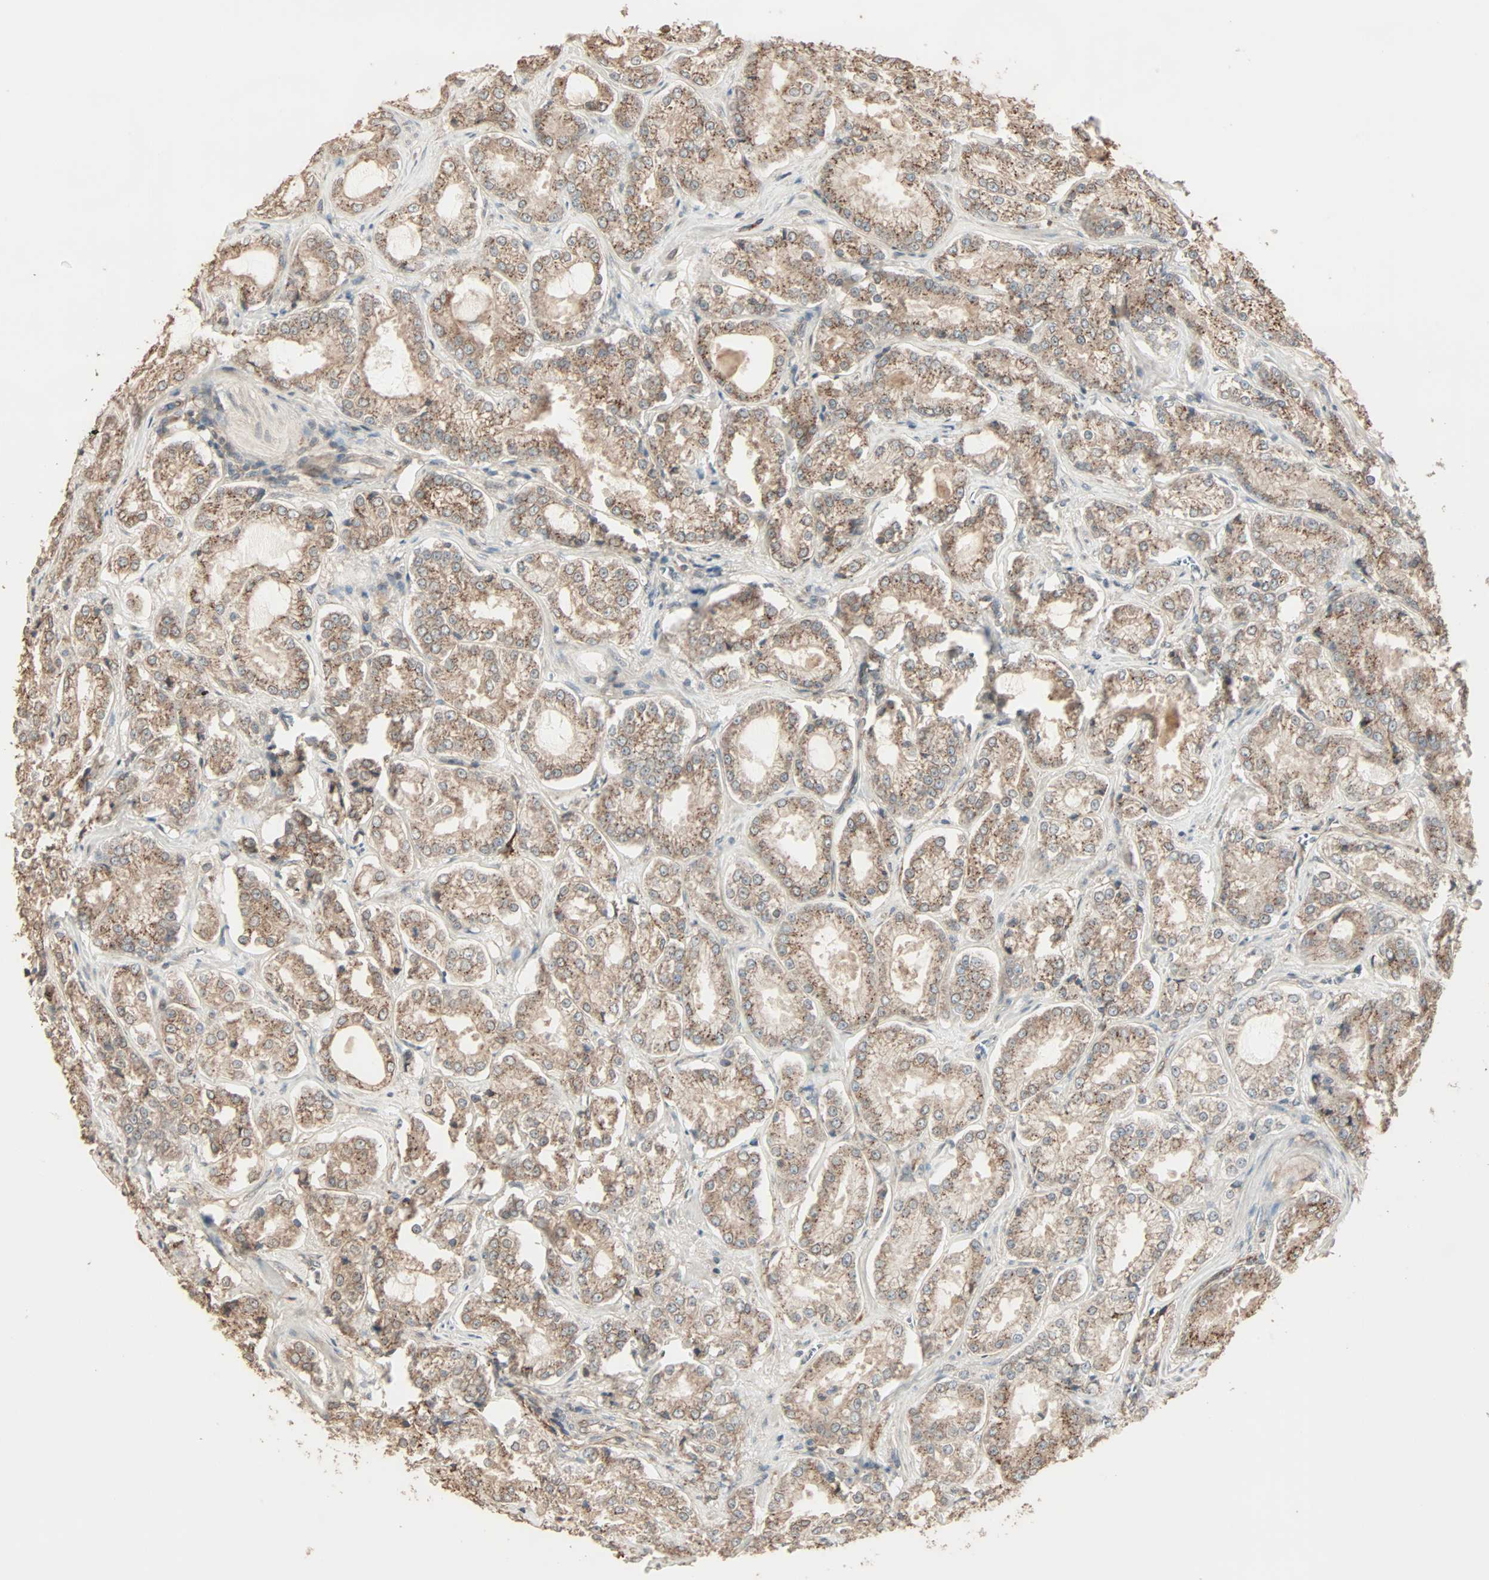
{"staining": {"intensity": "moderate", "quantity": ">75%", "location": "cytoplasmic/membranous"}, "tissue": "prostate cancer", "cell_type": "Tumor cells", "image_type": "cancer", "snomed": [{"axis": "morphology", "description": "Adenocarcinoma, High grade"}, {"axis": "topography", "description": "Prostate"}], "caption": "Protein staining exhibits moderate cytoplasmic/membranous expression in about >75% of tumor cells in adenocarcinoma (high-grade) (prostate).", "gene": "CALCRL", "patient": {"sex": "male", "age": 73}}